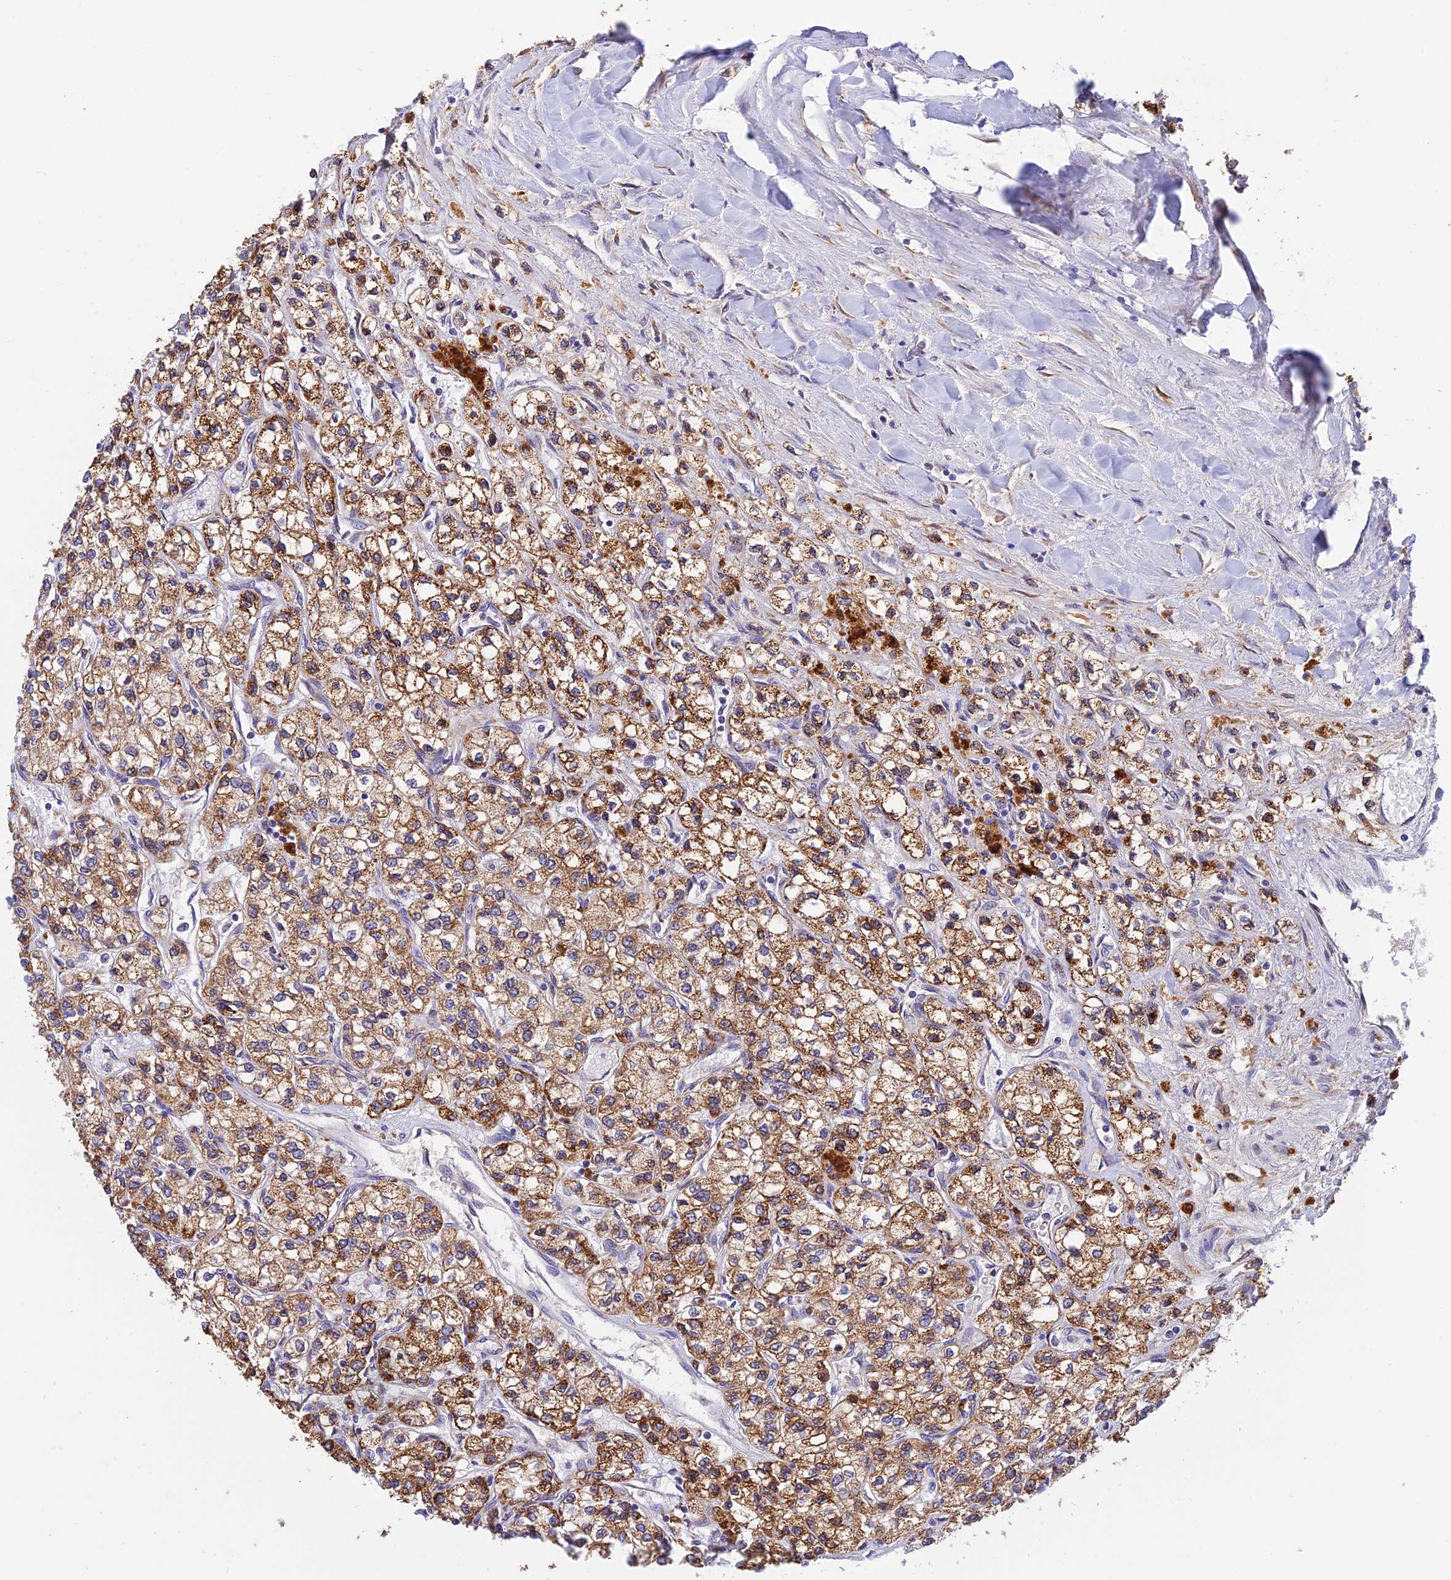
{"staining": {"intensity": "strong", "quantity": ">75%", "location": "cytoplasmic/membranous"}, "tissue": "renal cancer", "cell_type": "Tumor cells", "image_type": "cancer", "snomed": [{"axis": "morphology", "description": "Adenocarcinoma, NOS"}, {"axis": "topography", "description": "Kidney"}], "caption": "Human adenocarcinoma (renal) stained with a protein marker shows strong staining in tumor cells.", "gene": "VKORC1", "patient": {"sex": "male", "age": 80}}